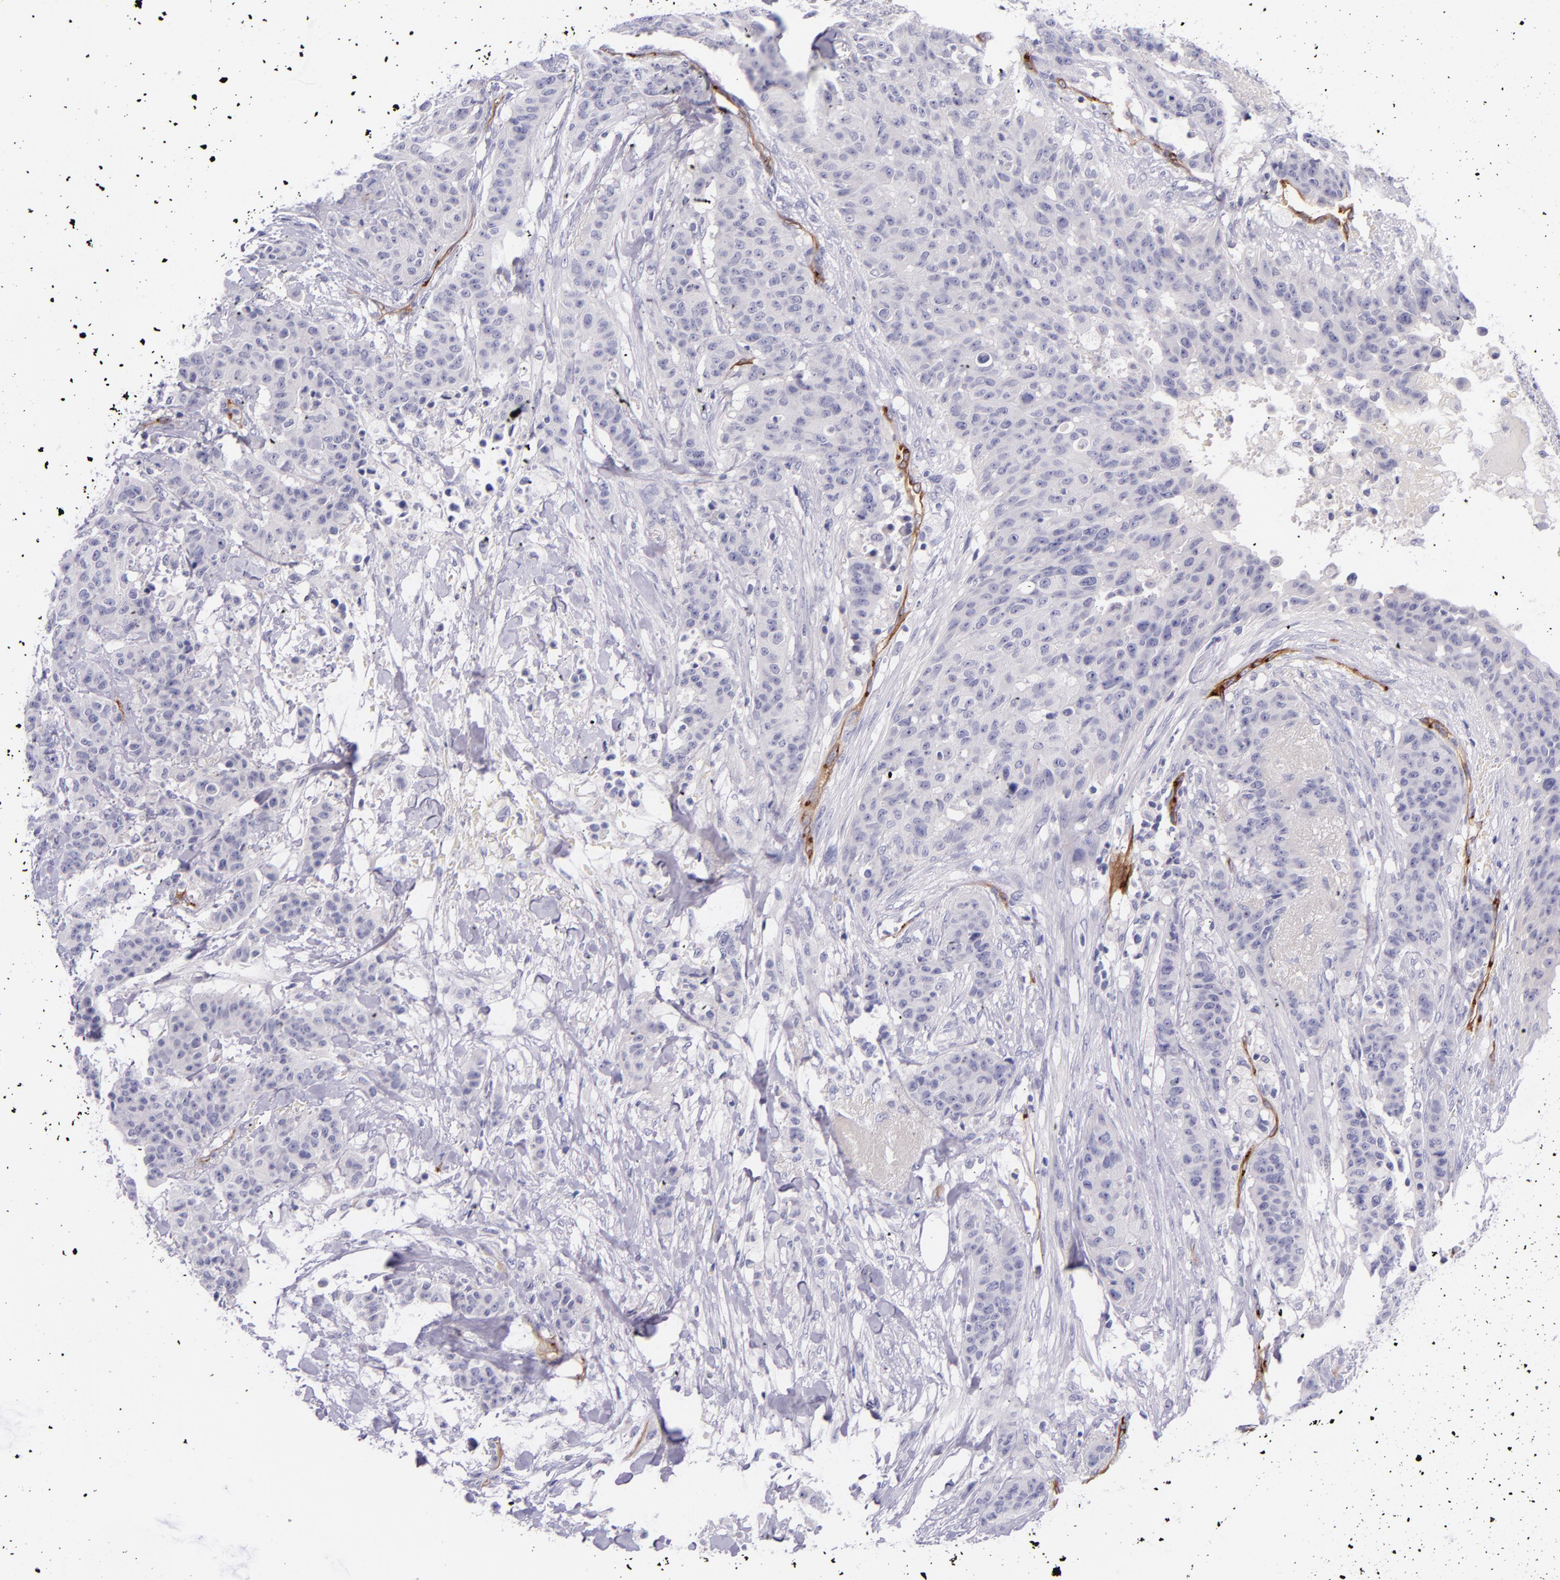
{"staining": {"intensity": "negative", "quantity": "none", "location": "none"}, "tissue": "breast cancer", "cell_type": "Tumor cells", "image_type": "cancer", "snomed": [{"axis": "morphology", "description": "Duct carcinoma"}, {"axis": "topography", "description": "Breast"}], "caption": "The IHC image has no significant positivity in tumor cells of breast cancer tissue.", "gene": "NOS3", "patient": {"sex": "female", "age": 40}}